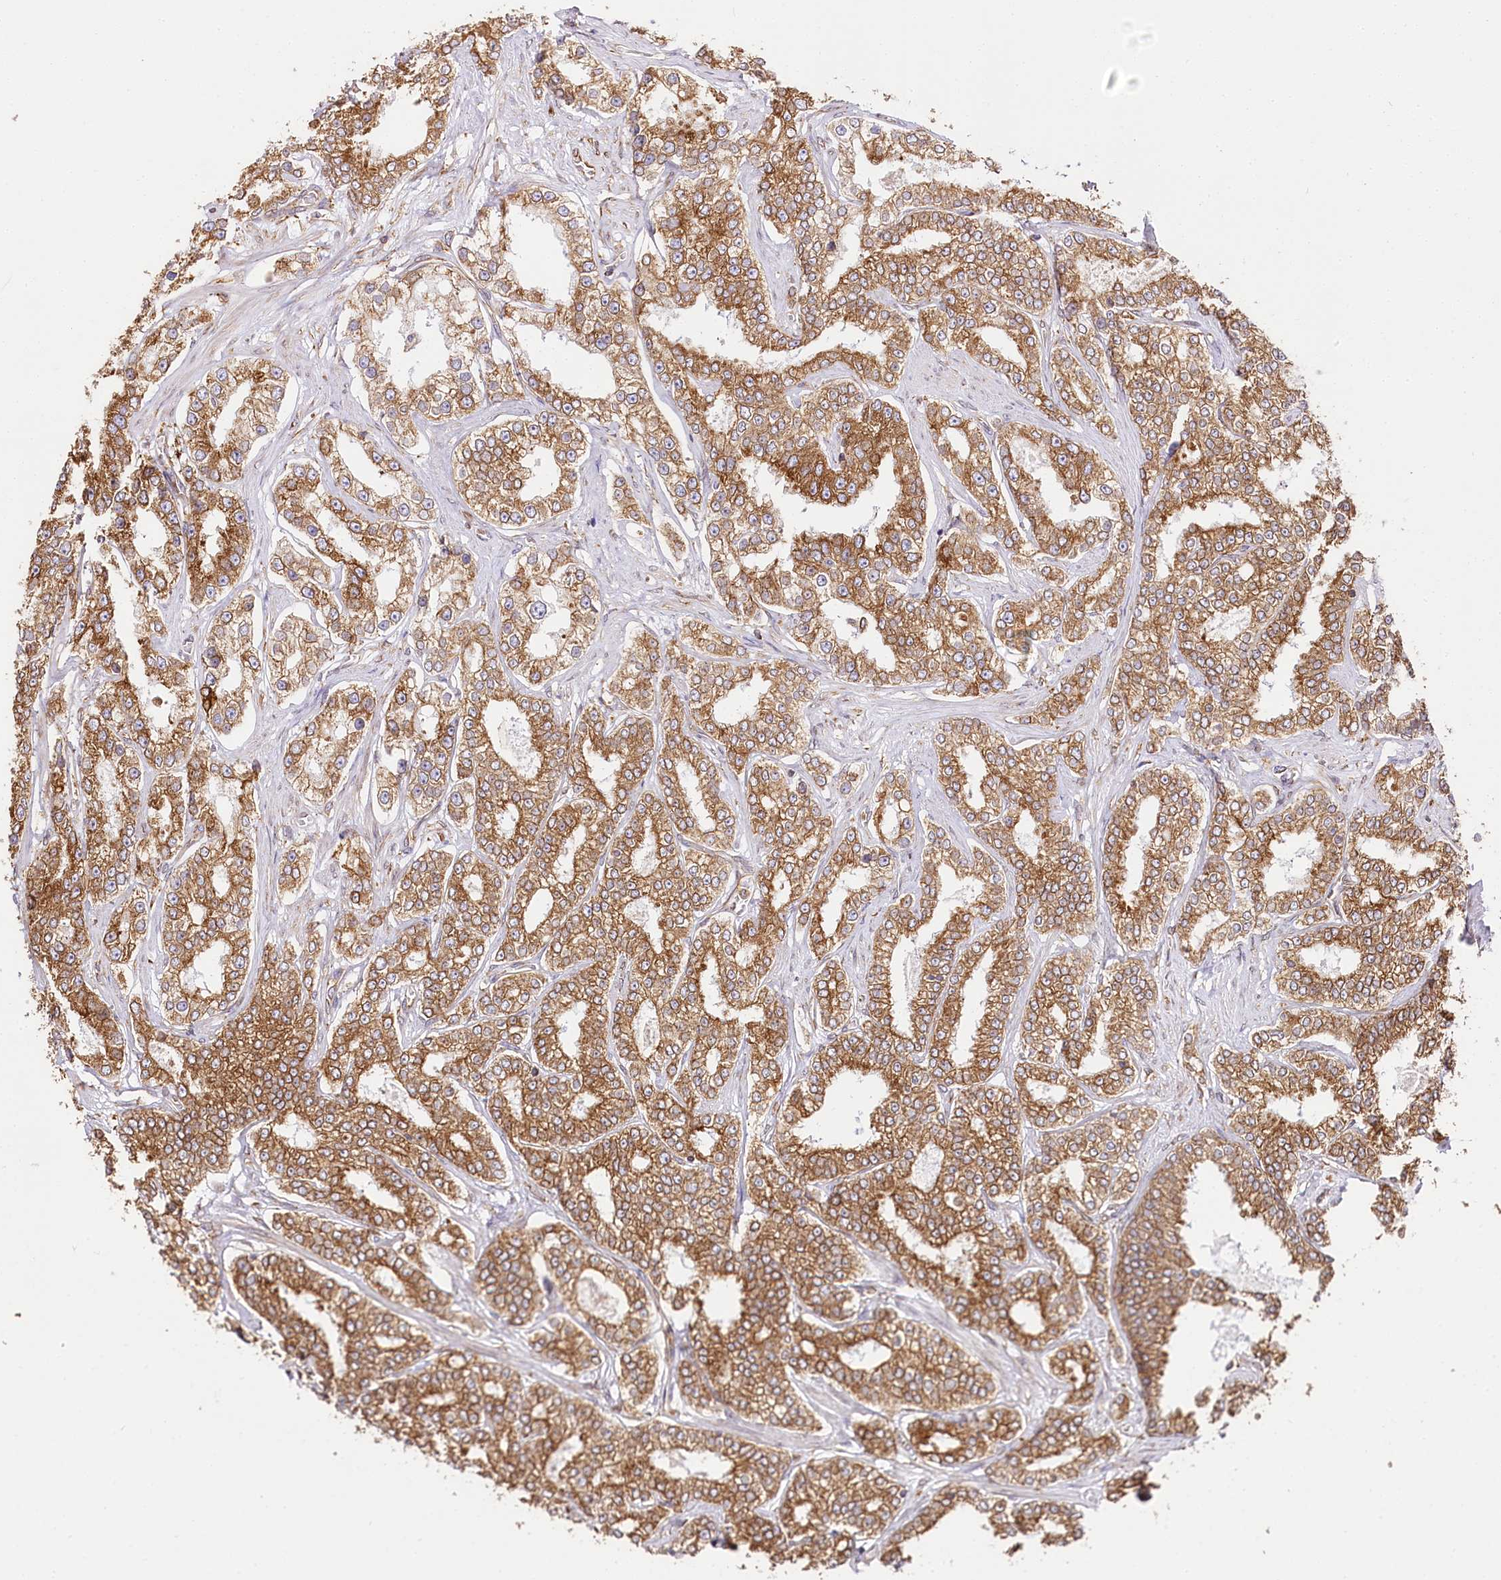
{"staining": {"intensity": "moderate", "quantity": ">75%", "location": "cytoplasmic/membranous"}, "tissue": "prostate cancer", "cell_type": "Tumor cells", "image_type": "cancer", "snomed": [{"axis": "morphology", "description": "Normal tissue, NOS"}, {"axis": "morphology", "description": "Adenocarcinoma, High grade"}, {"axis": "topography", "description": "Prostate"}], "caption": "DAB (3,3'-diaminobenzidine) immunohistochemical staining of human prostate cancer (adenocarcinoma (high-grade)) reveals moderate cytoplasmic/membranous protein staining in about >75% of tumor cells. The protein is stained brown, and the nuclei are stained in blue (DAB IHC with brightfield microscopy, high magnification).", "gene": "CNPY2", "patient": {"sex": "male", "age": 83}}